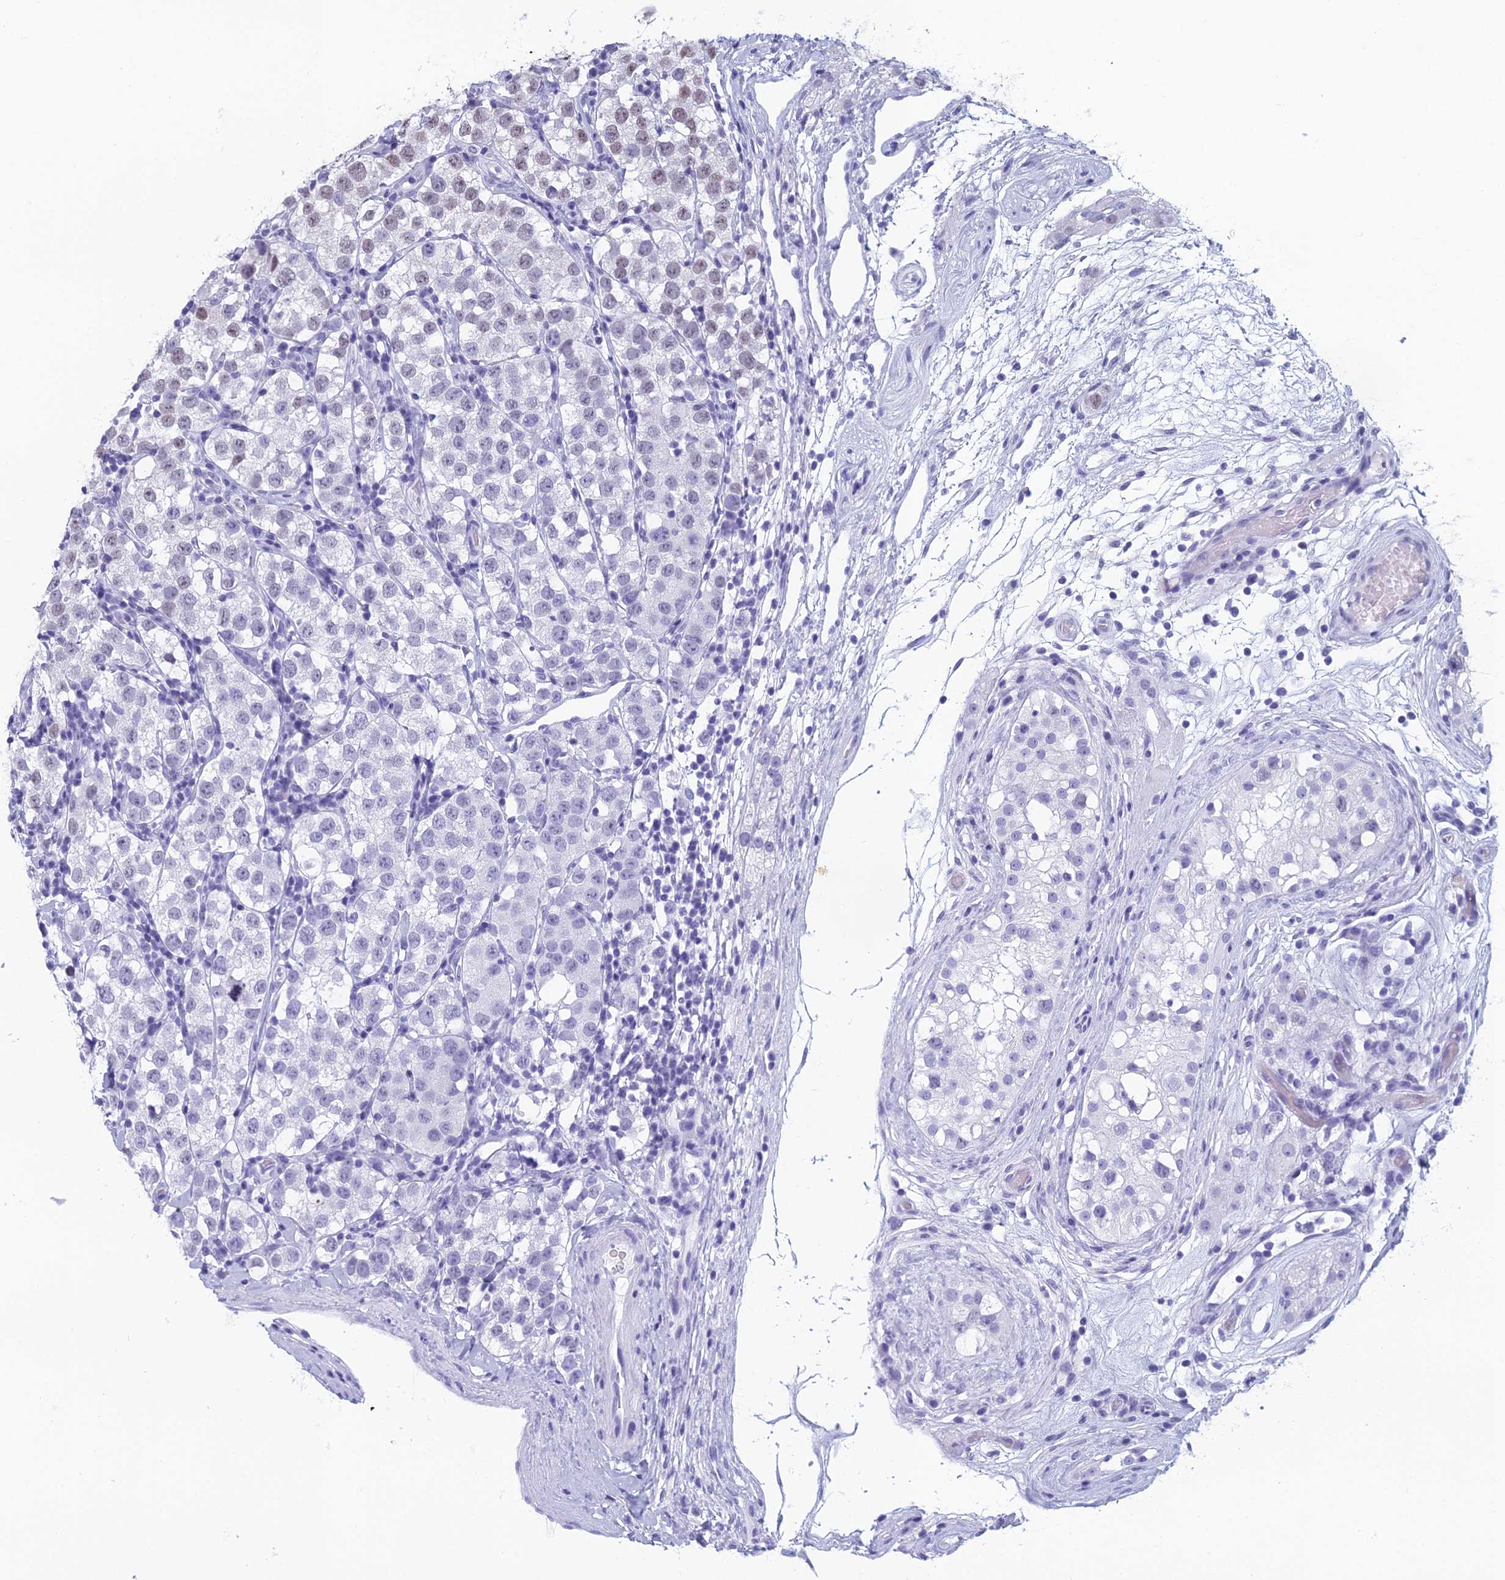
{"staining": {"intensity": "weak", "quantity": "<25%", "location": "nuclear"}, "tissue": "testis cancer", "cell_type": "Tumor cells", "image_type": "cancer", "snomed": [{"axis": "morphology", "description": "Seminoma, NOS"}, {"axis": "topography", "description": "Testis"}], "caption": "Tumor cells show no significant protein positivity in testis cancer.", "gene": "RGS17", "patient": {"sex": "male", "age": 34}}